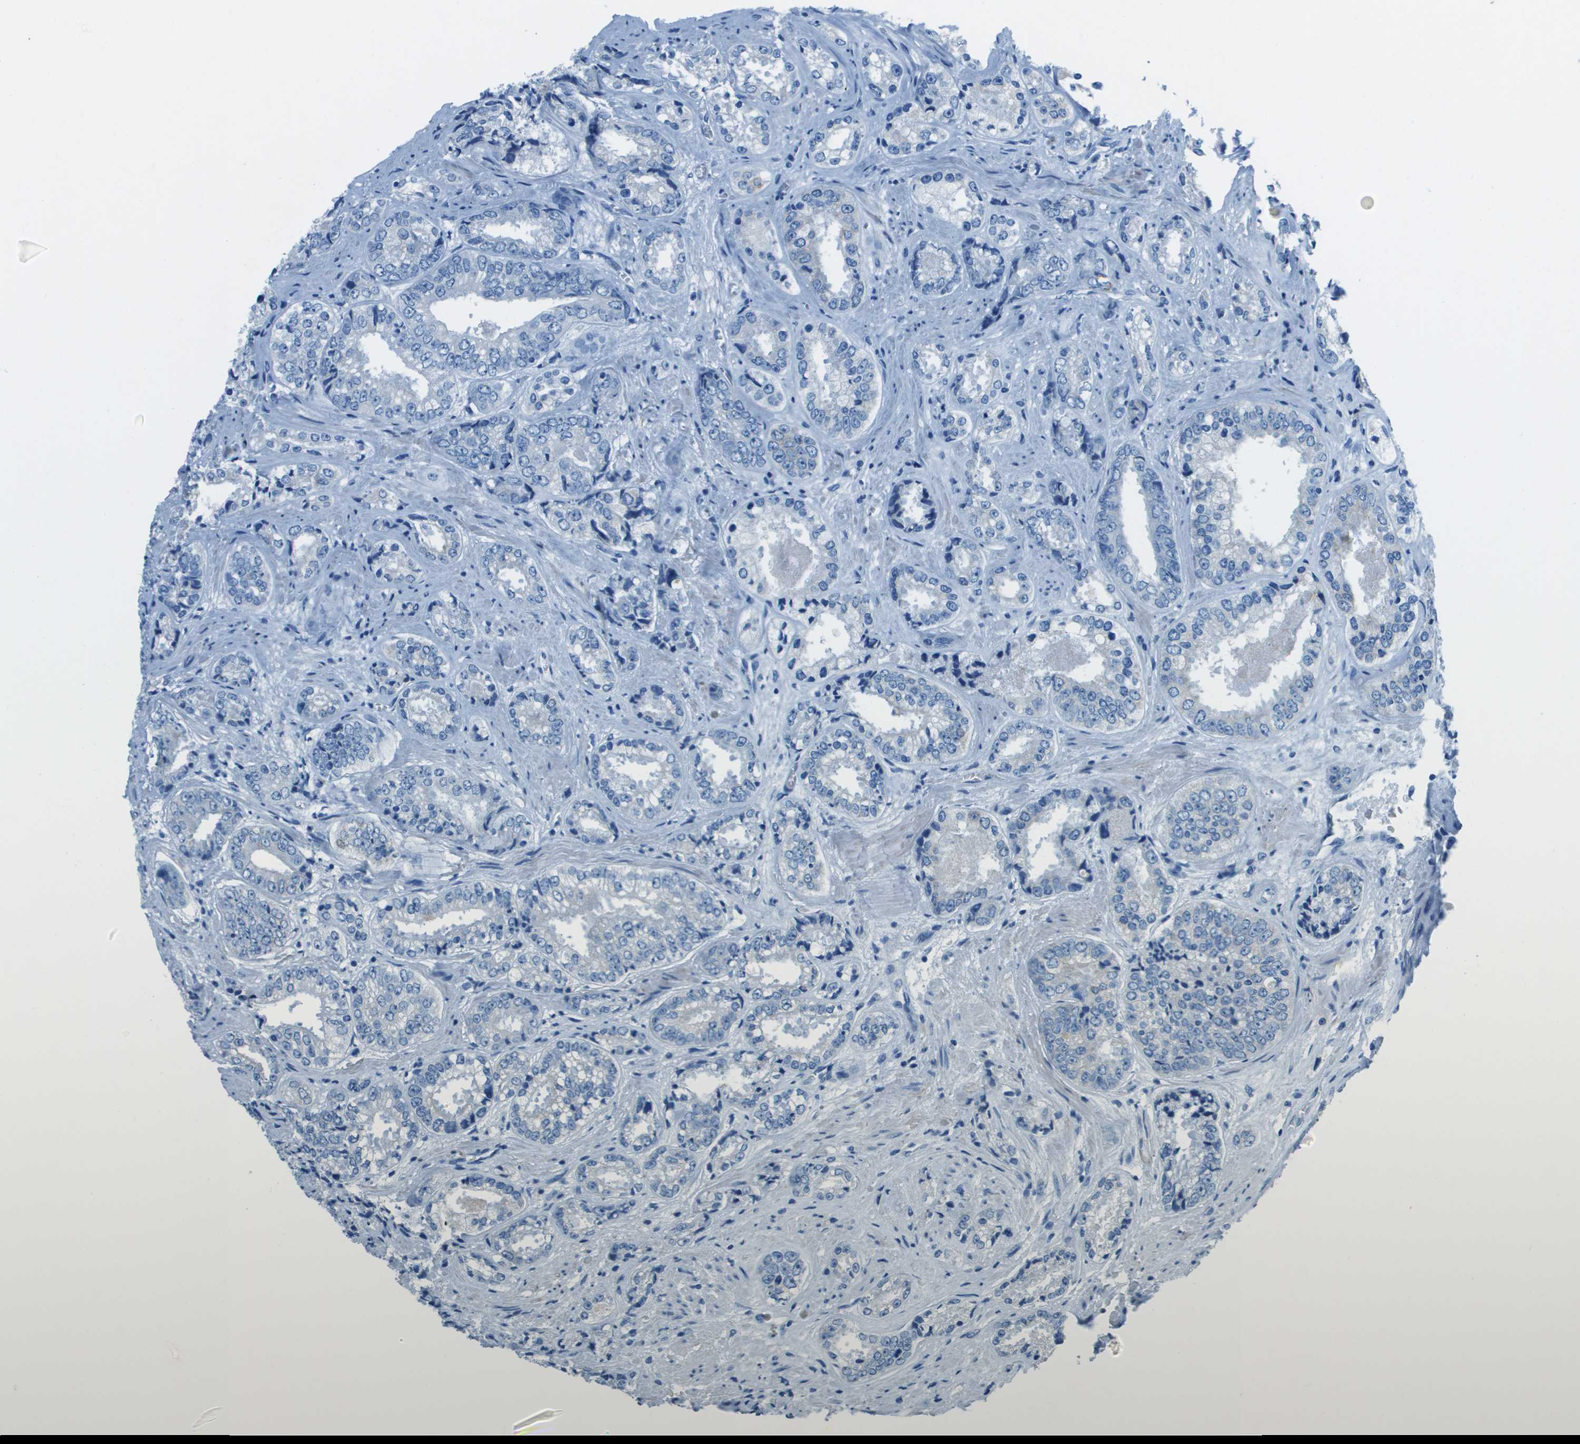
{"staining": {"intensity": "negative", "quantity": "none", "location": "none"}, "tissue": "prostate cancer", "cell_type": "Tumor cells", "image_type": "cancer", "snomed": [{"axis": "morphology", "description": "Adenocarcinoma, High grade"}, {"axis": "topography", "description": "Prostate"}], "caption": "DAB (3,3'-diaminobenzidine) immunohistochemical staining of human prostate cancer (adenocarcinoma (high-grade)) shows no significant expression in tumor cells.", "gene": "SLC16A10", "patient": {"sex": "male", "age": 61}}